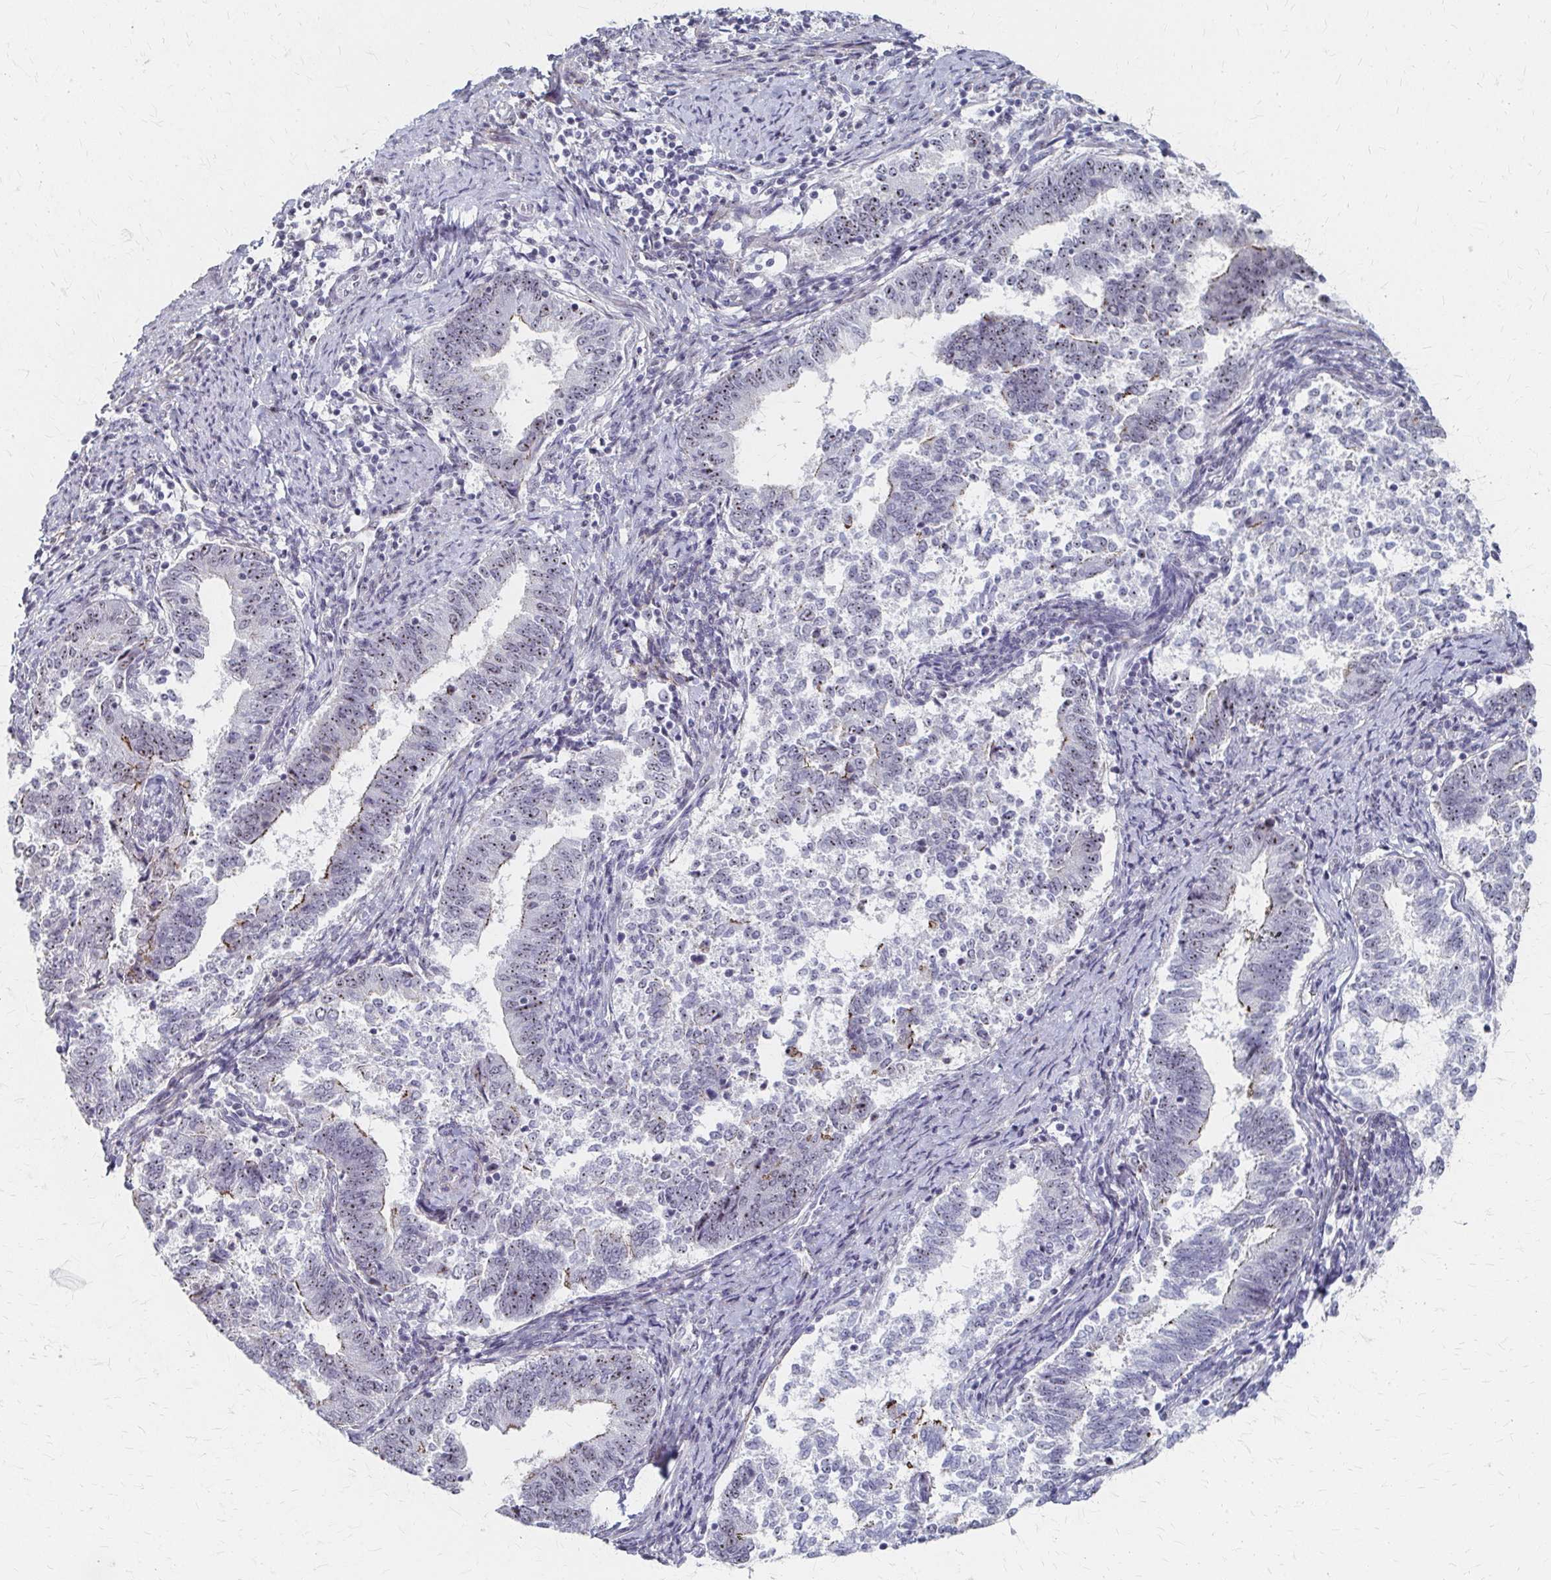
{"staining": {"intensity": "moderate", "quantity": "<25%", "location": "cytoplasmic/membranous,nuclear"}, "tissue": "endometrial cancer", "cell_type": "Tumor cells", "image_type": "cancer", "snomed": [{"axis": "morphology", "description": "Adenocarcinoma, NOS"}, {"axis": "topography", "description": "Endometrium"}], "caption": "Adenocarcinoma (endometrial) was stained to show a protein in brown. There is low levels of moderate cytoplasmic/membranous and nuclear staining in approximately <25% of tumor cells. Using DAB (brown) and hematoxylin (blue) stains, captured at high magnification using brightfield microscopy.", "gene": "PES1", "patient": {"sex": "female", "age": 65}}